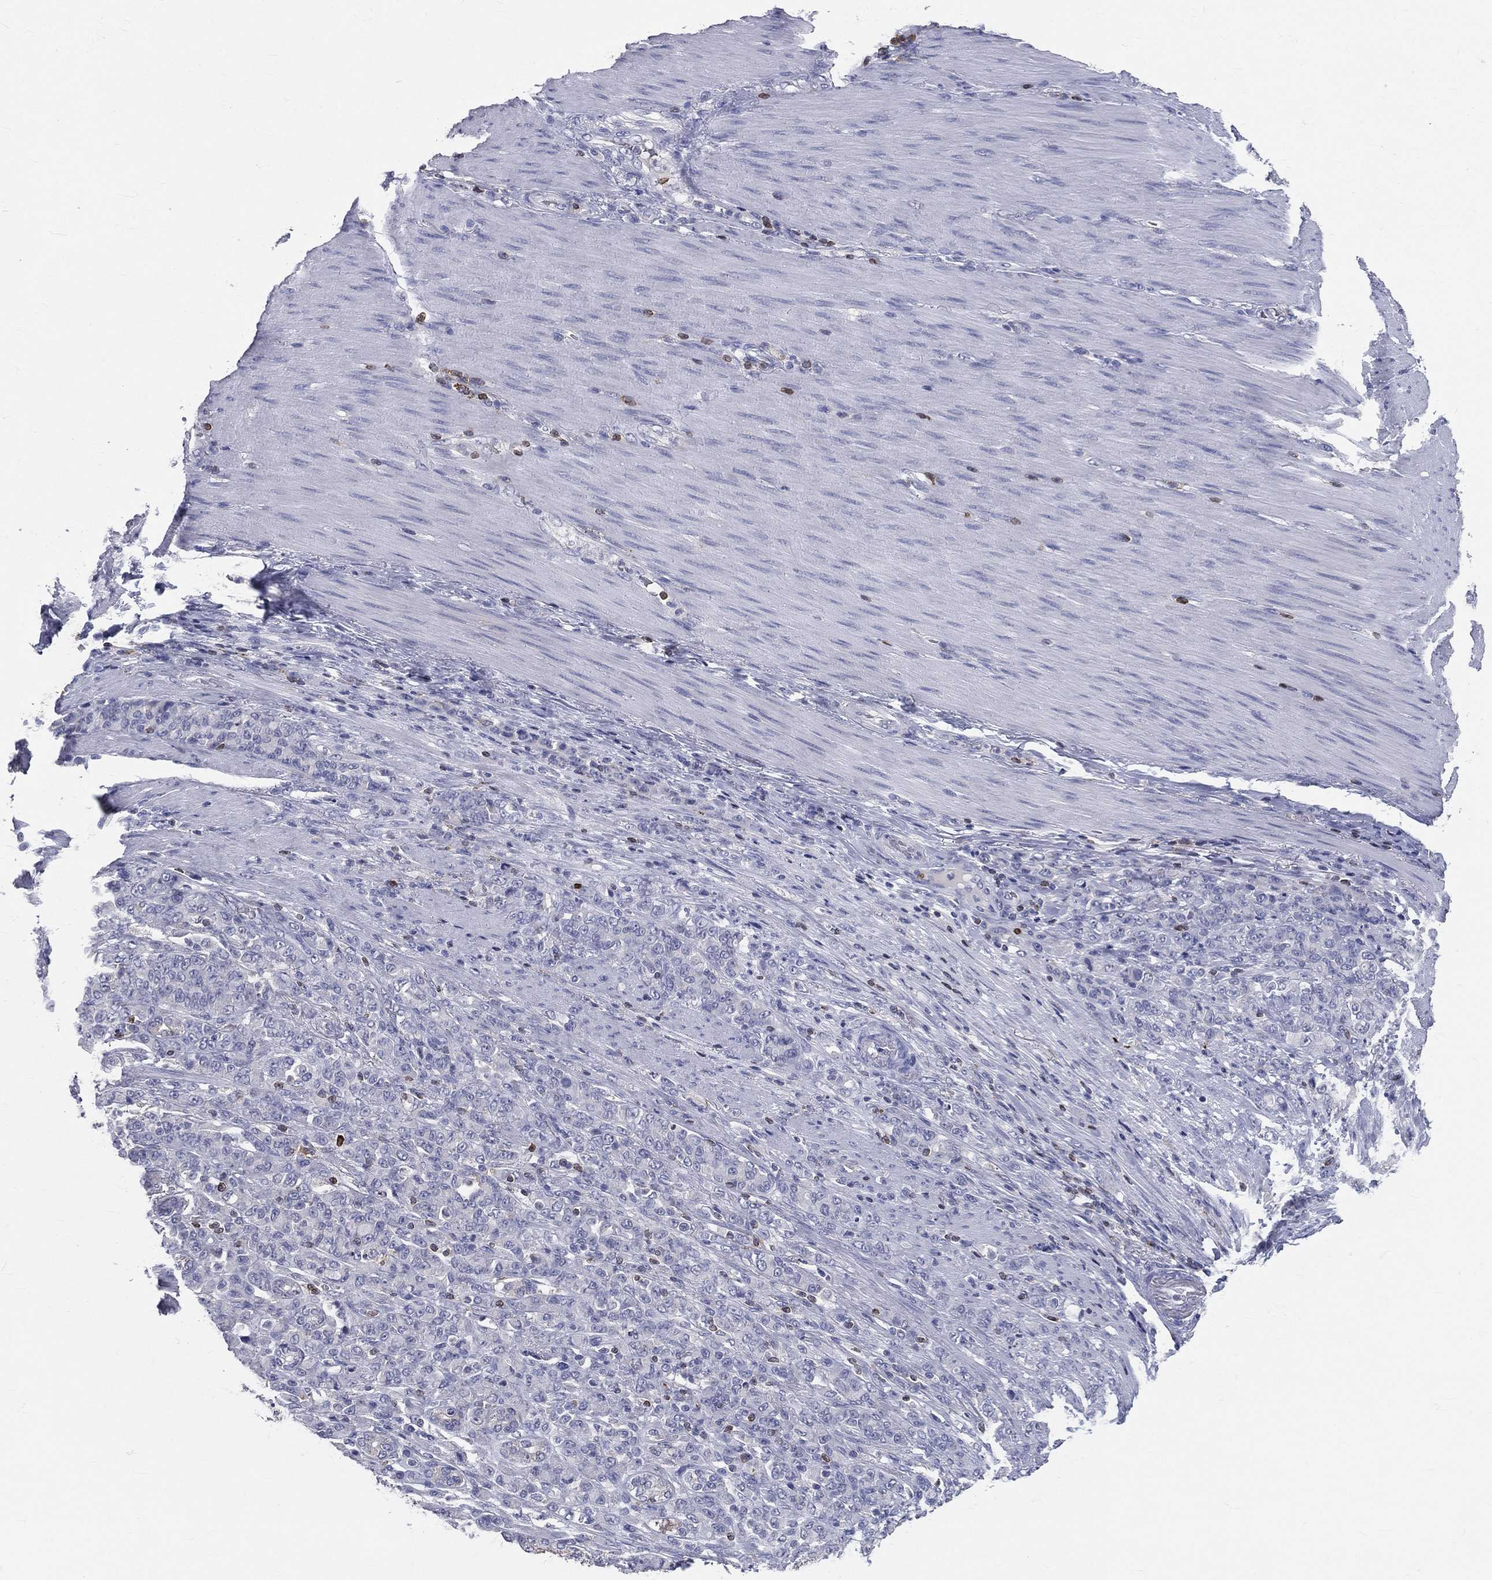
{"staining": {"intensity": "negative", "quantity": "none", "location": "none"}, "tissue": "stomach cancer", "cell_type": "Tumor cells", "image_type": "cancer", "snomed": [{"axis": "morphology", "description": "Normal tissue, NOS"}, {"axis": "morphology", "description": "Adenocarcinoma, NOS"}, {"axis": "topography", "description": "Stomach"}], "caption": "Adenocarcinoma (stomach) was stained to show a protein in brown. There is no significant positivity in tumor cells.", "gene": "CTSW", "patient": {"sex": "female", "age": 79}}